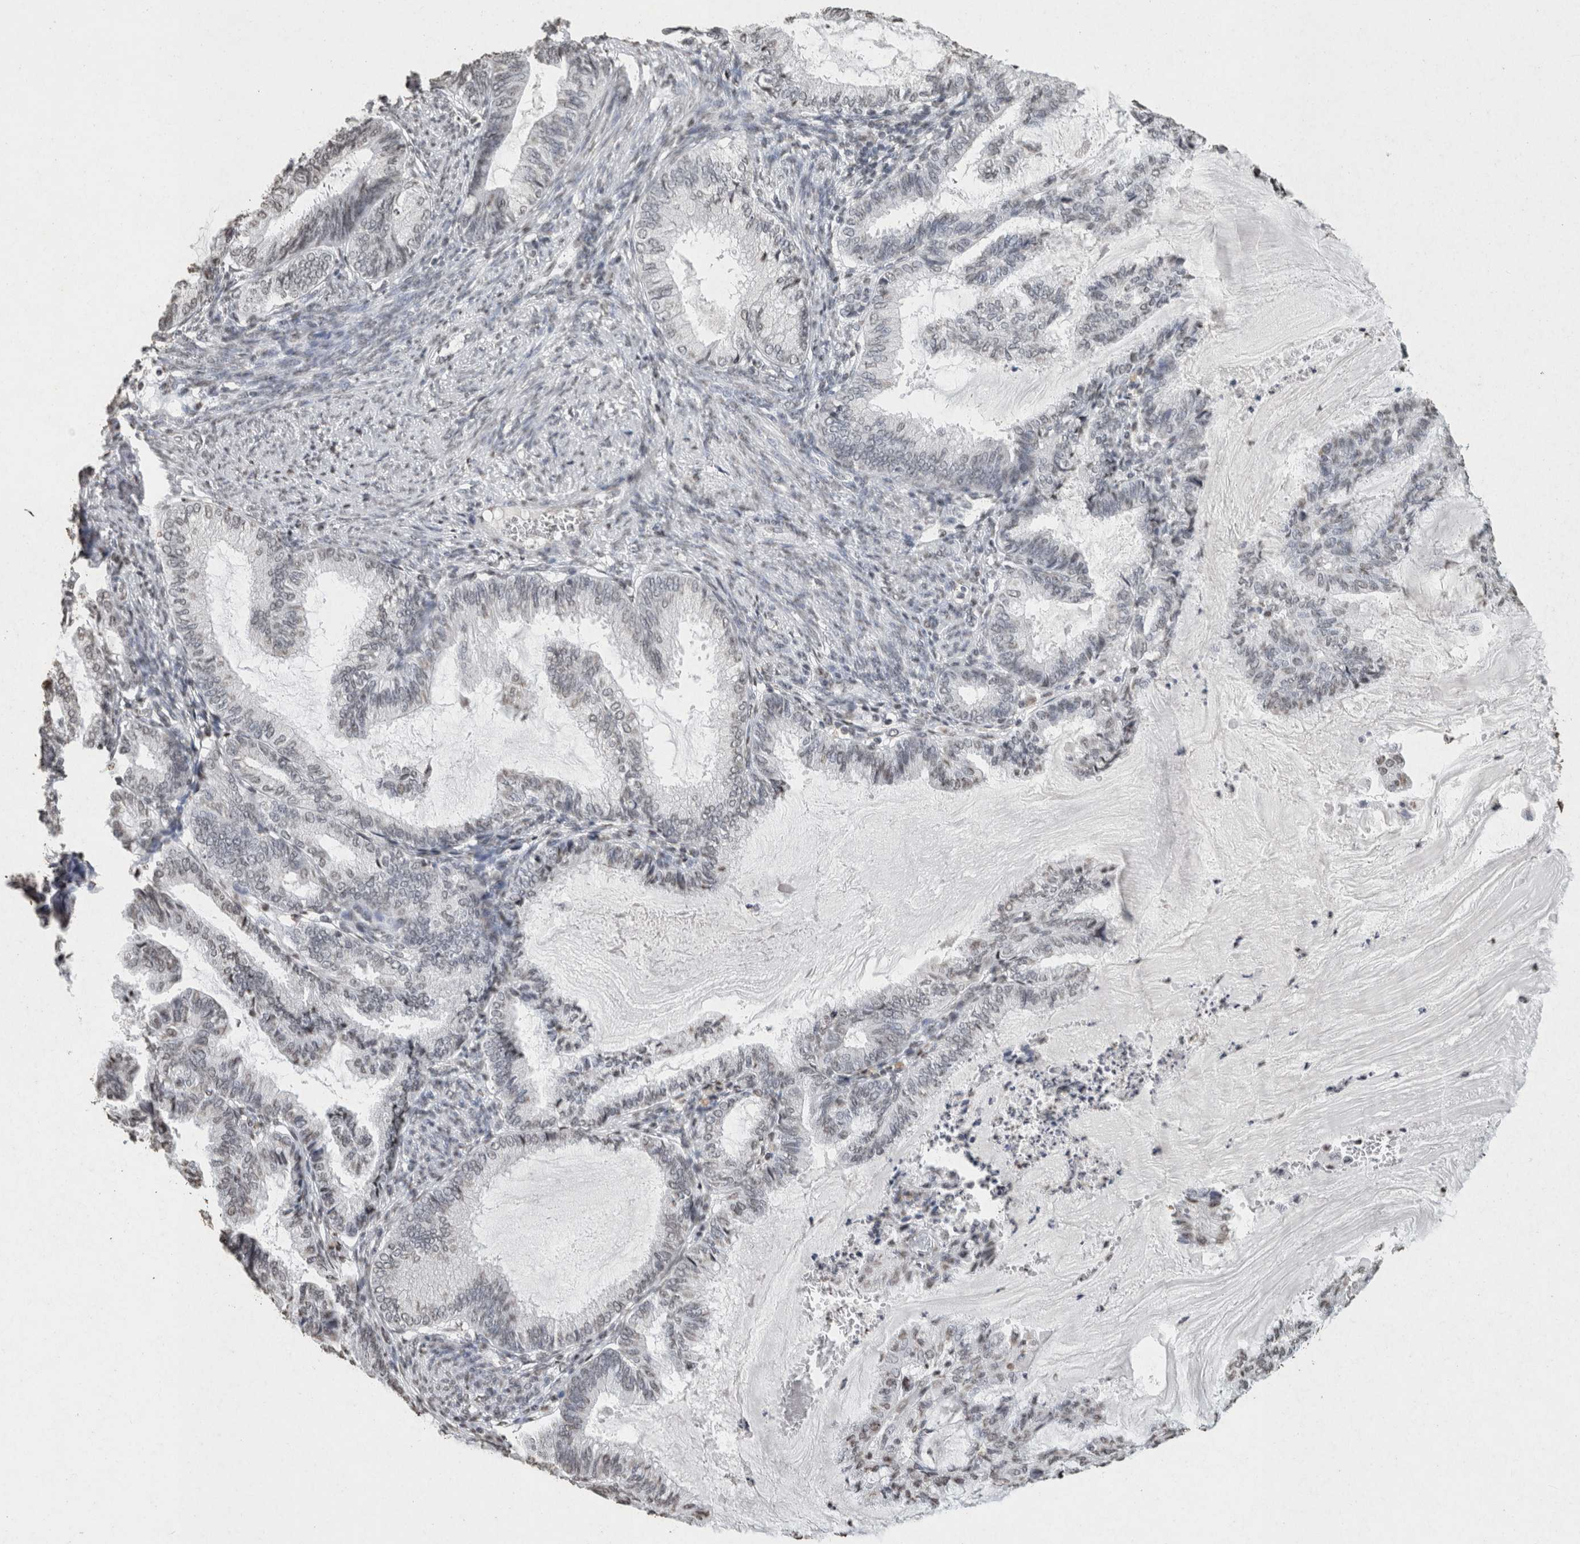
{"staining": {"intensity": "negative", "quantity": "none", "location": "none"}, "tissue": "endometrial cancer", "cell_type": "Tumor cells", "image_type": "cancer", "snomed": [{"axis": "morphology", "description": "Adenocarcinoma, NOS"}, {"axis": "topography", "description": "Endometrium"}], "caption": "Protein analysis of endometrial cancer (adenocarcinoma) reveals no significant expression in tumor cells.", "gene": "CNTN1", "patient": {"sex": "female", "age": 86}}